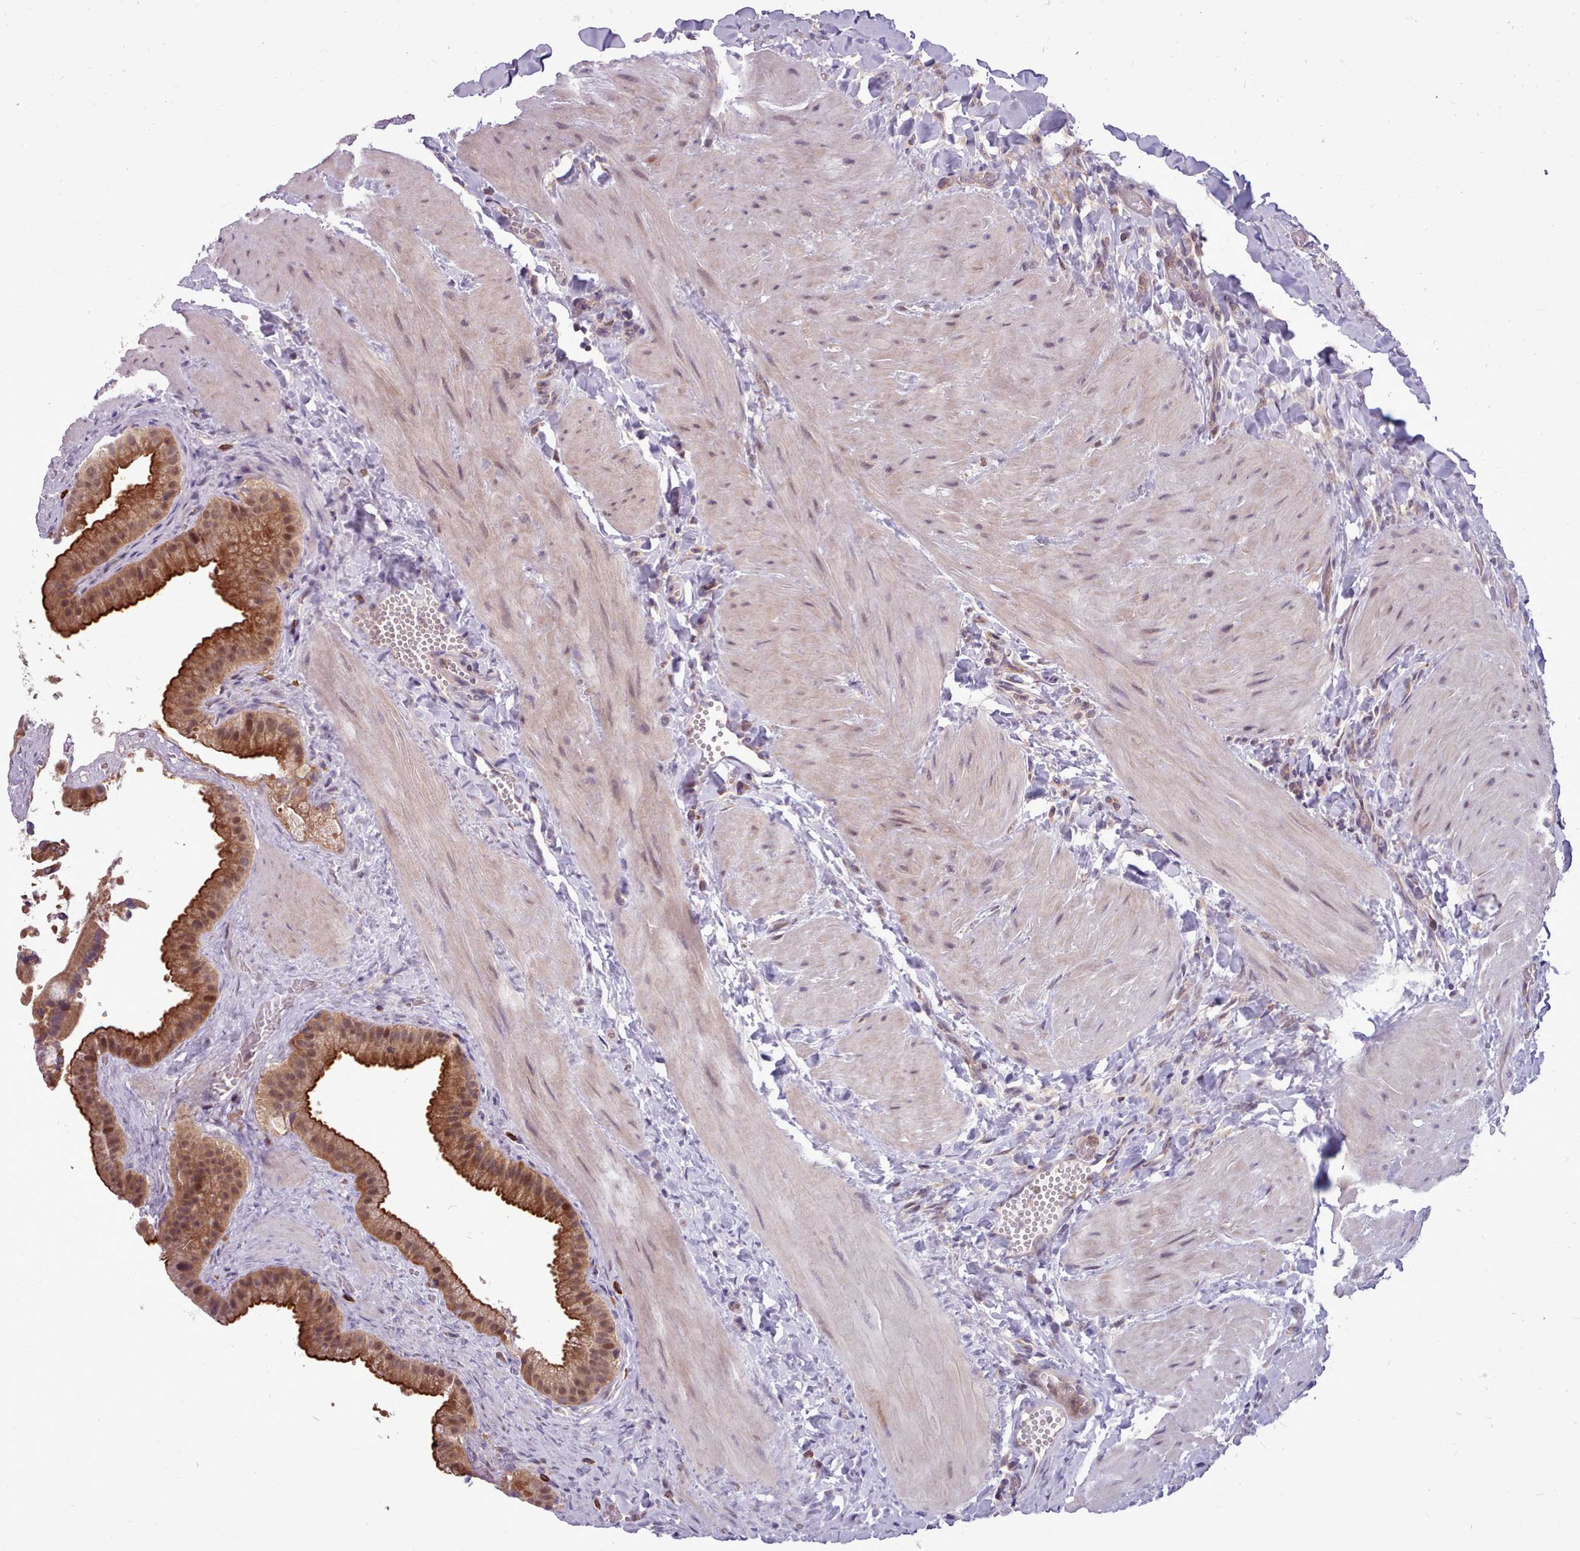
{"staining": {"intensity": "moderate", "quantity": ">75%", "location": "cytoplasmic/membranous,nuclear"}, "tissue": "gallbladder", "cell_type": "Glandular cells", "image_type": "normal", "snomed": [{"axis": "morphology", "description": "Normal tissue, NOS"}, {"axis": "topography", "description": "Gallbladder"}], "caption": "Brown immunohistochemical staining in benign gallbladder reveals moderate cytoplasmic/membranous,nuclear staining in about >75% of glandular cells. The staining was performed using DAB, with brown indicating positive protein expression. Nuclei are stained blue with hematoxylin.", "gene": "AHCY", "patient": {"sex": "male", "age": 55}}